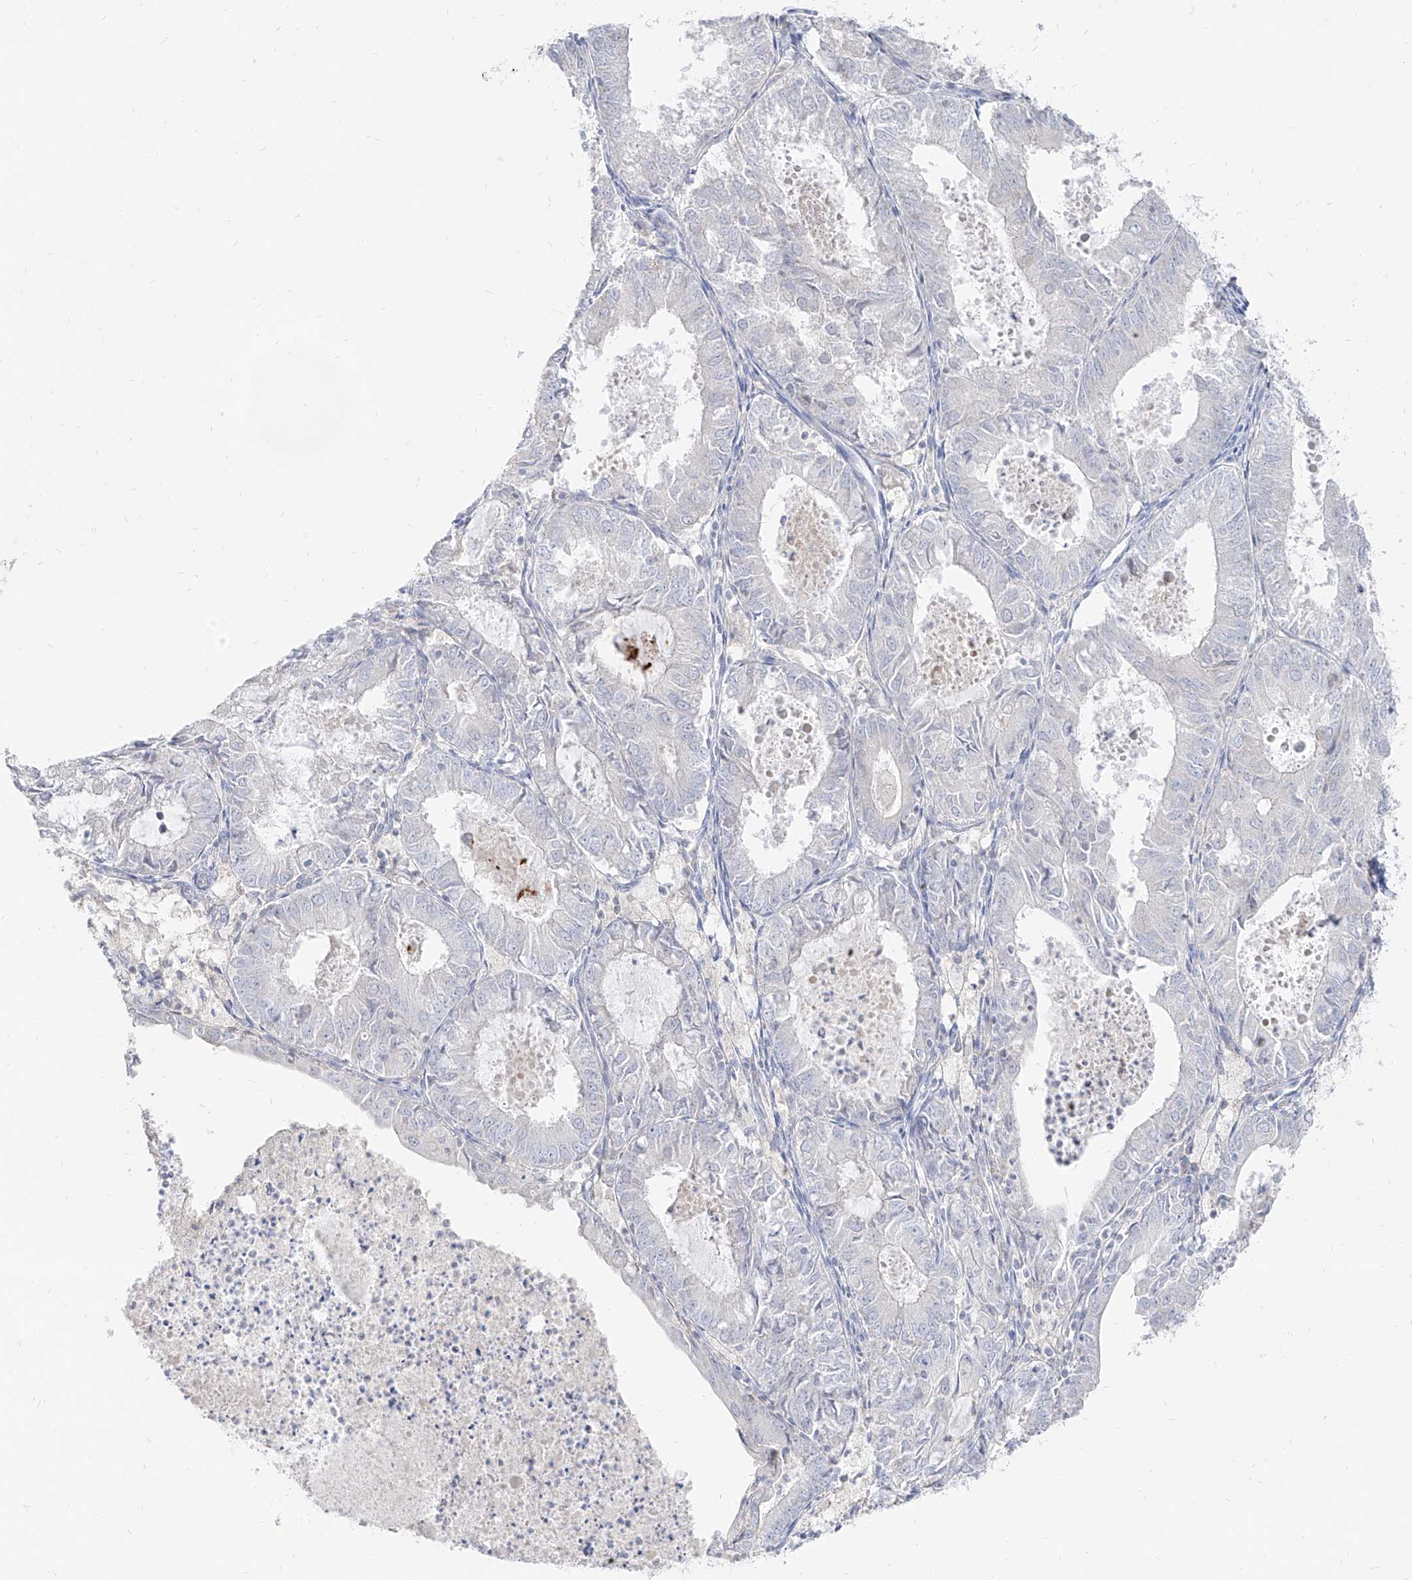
{"staining": {"intensity": "negative", "quantity": "none", "location": "none"}, "tissue": "endometrial cancer", "cell_type": "Tumor cells", "image_type": "cancer", "snomed": [{"axis": "morphology", "description": "Adenocarcinoma, NOS"}, {"axis": "topography", "description": "Endometrium"}], "caption": "There is no significant staining in tumor cells of adenocarcinoma (endometrial).", "gene": "RBFOX3", "patient": {"sex": "female", "age": 57}}